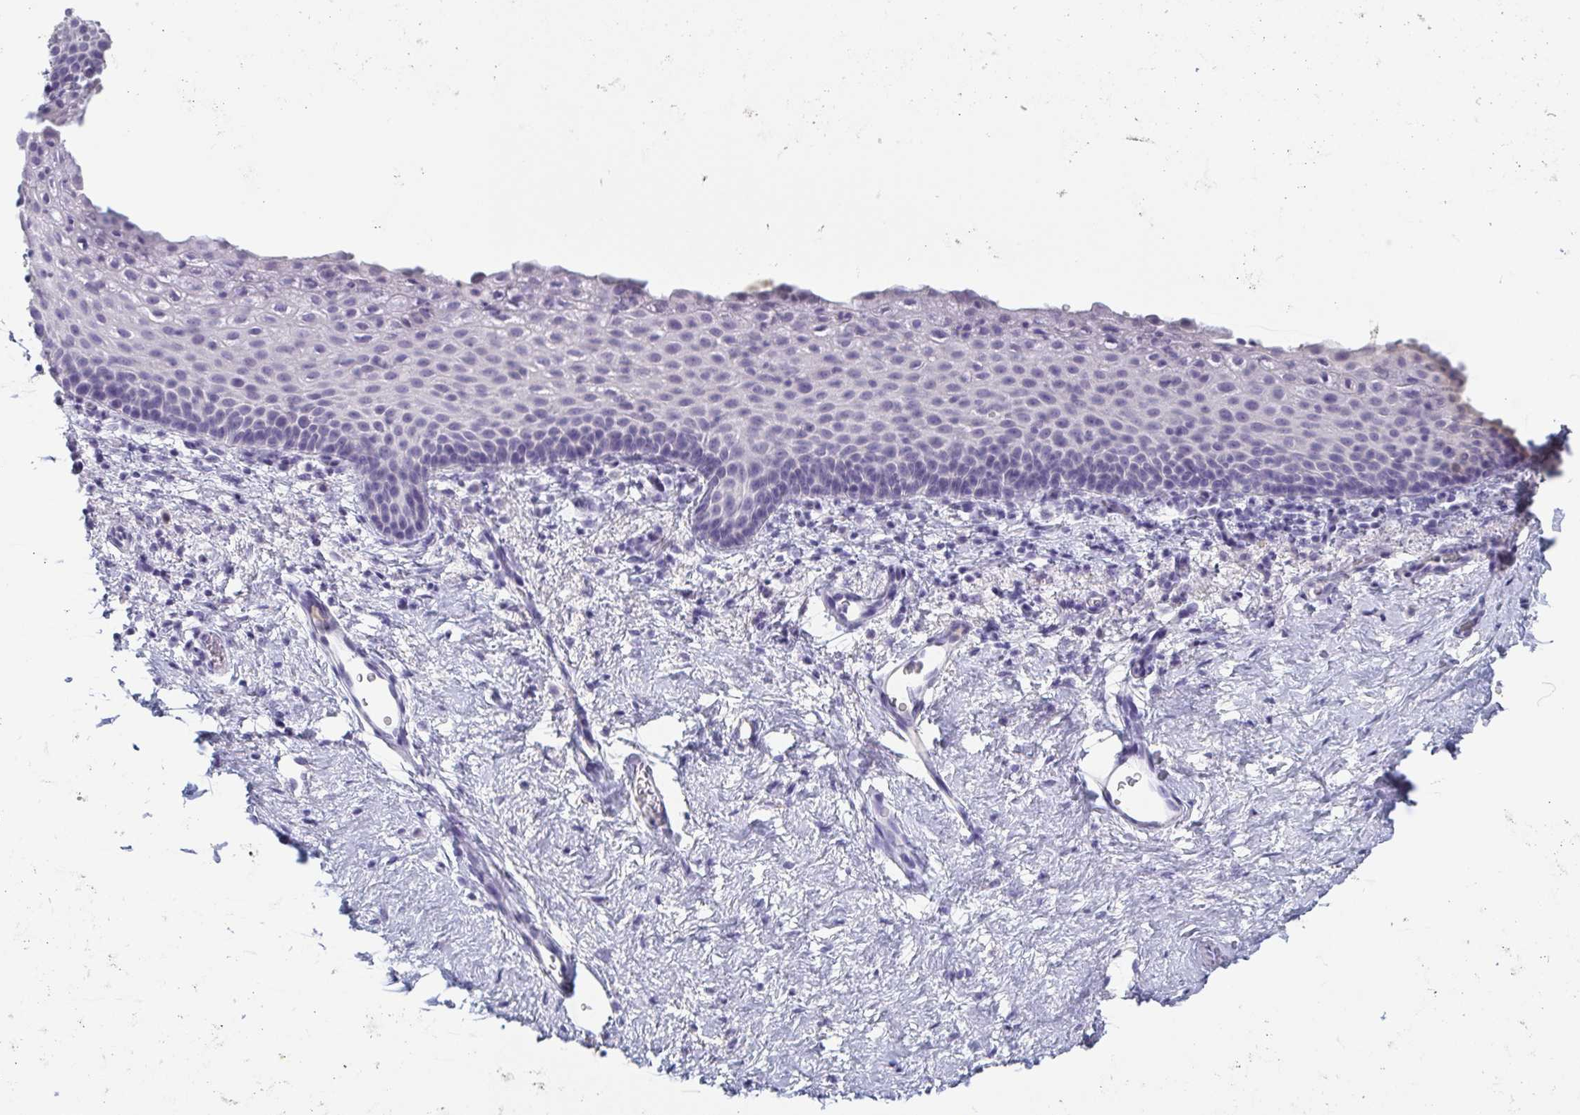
{"staining": {"intensity": "negative", "quantity": "none", "location": "none"}, "tissue": "vagina", "cell_type": "Squamous epithelial cells", "image_type": "normal", "snomed": [{"axis": "morphology", "description": "Normal tissue, NOS"}, {"axis": "topography", "description": "Vagina"}], "caption": "IHC photomicrograph of benign vagina stained for a protein (brown), which exhibits no positivity in squamous epithelial cells.", "gene": "ITLN1", "patient": {"sex": "female", "age": 61}}